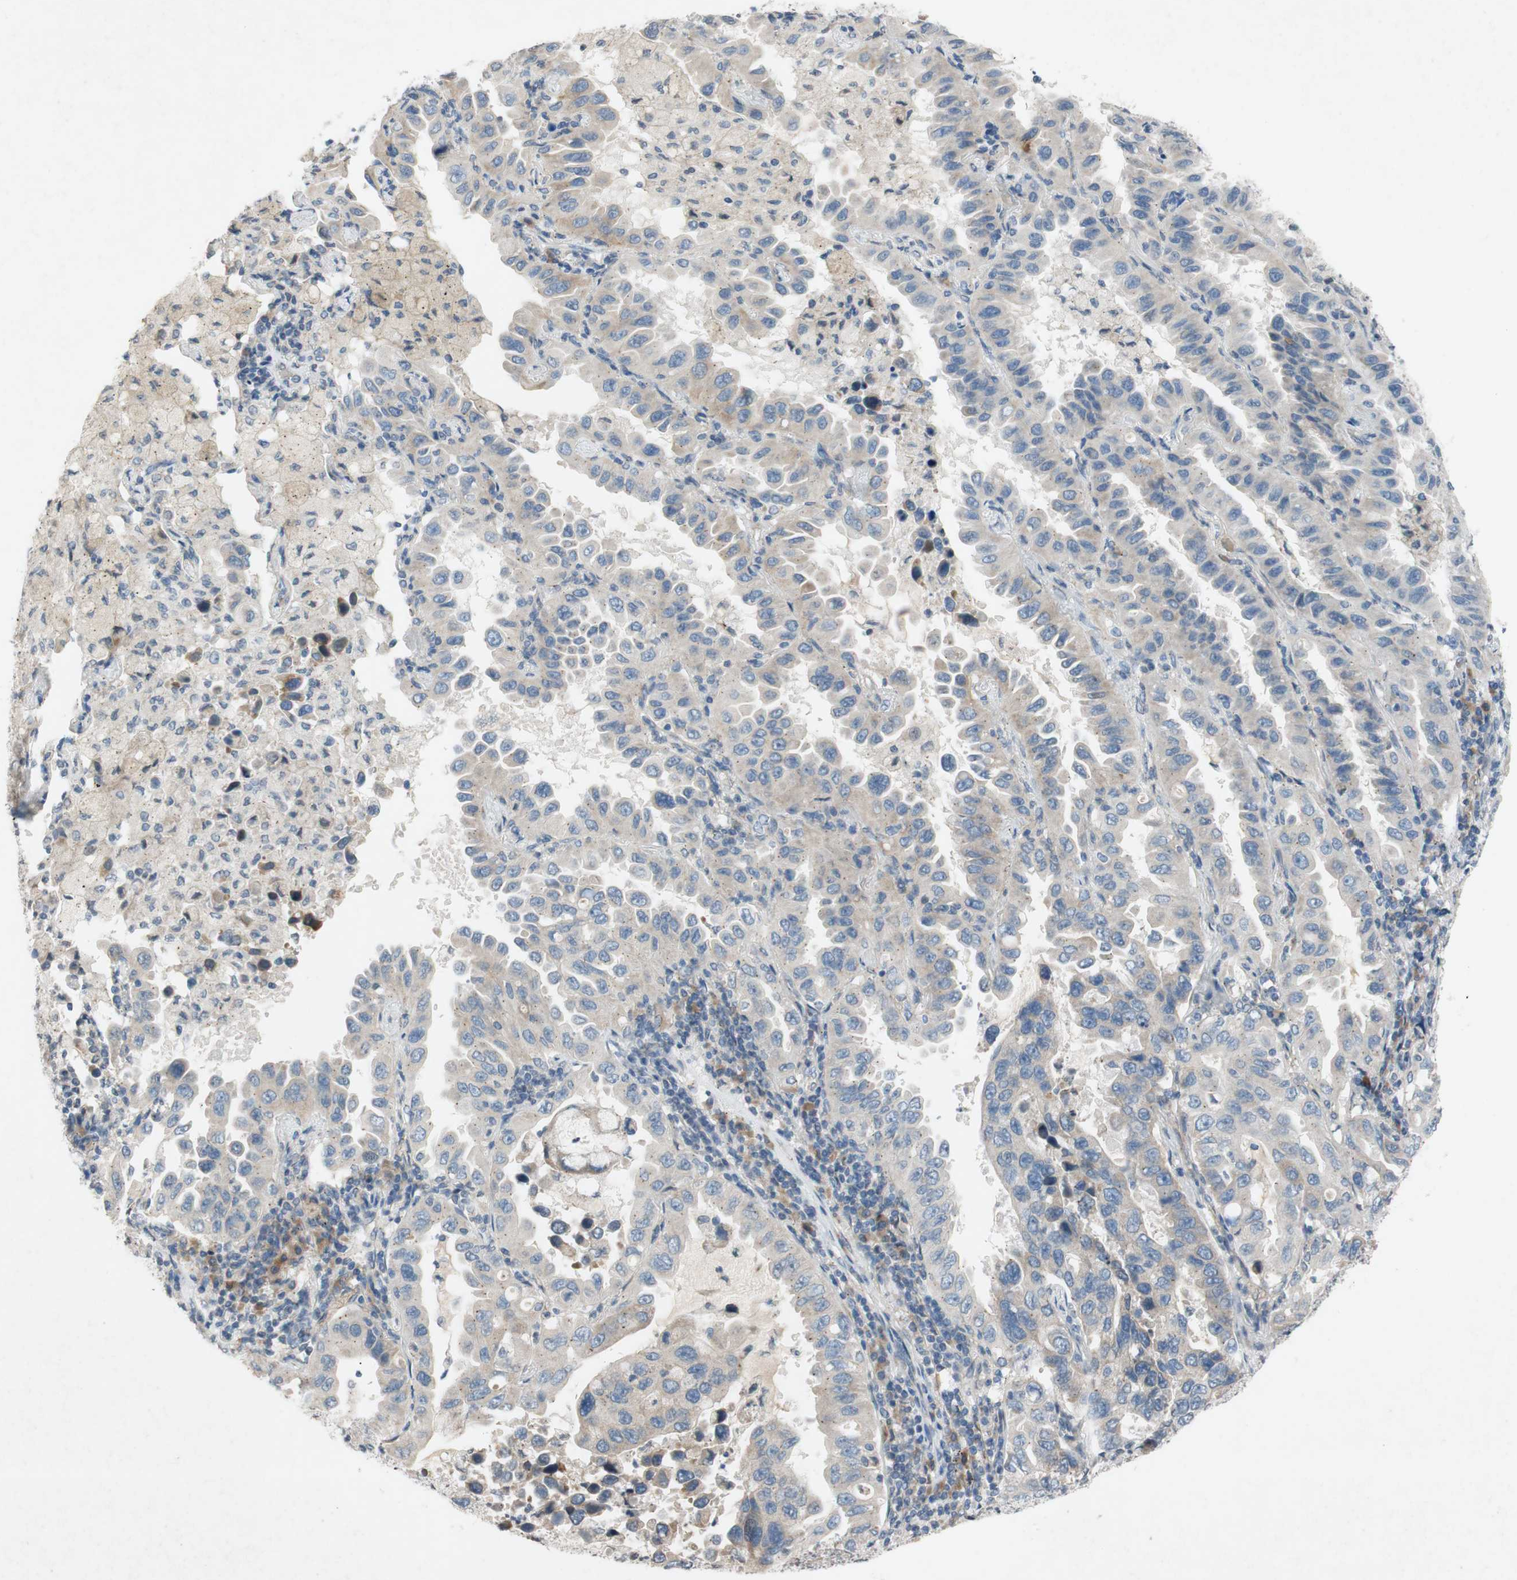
{"staining": {"intensity": "weak", "quantity": ">75%", "location": "cytoplasmic/membranous"}, "tissue": "lung cancer", "cell_type": "Tumor cells", "image_type": "cancer", "snomed": [{"axis": "morphology", "description": "Adenocarcinoma, NOS"}, {"axis": "topography", "description": "Lung"}], "caption": "The image displays staining of lung adenocarcinoma, revealing weak cytoplasmic/membranous protein staining (brown color) within tumor cells. (brown staining indicates protein expression, while blue staining denotes nuclei).", "gene": "ADD2", "patient": {"sex": "male", "age": 64}}